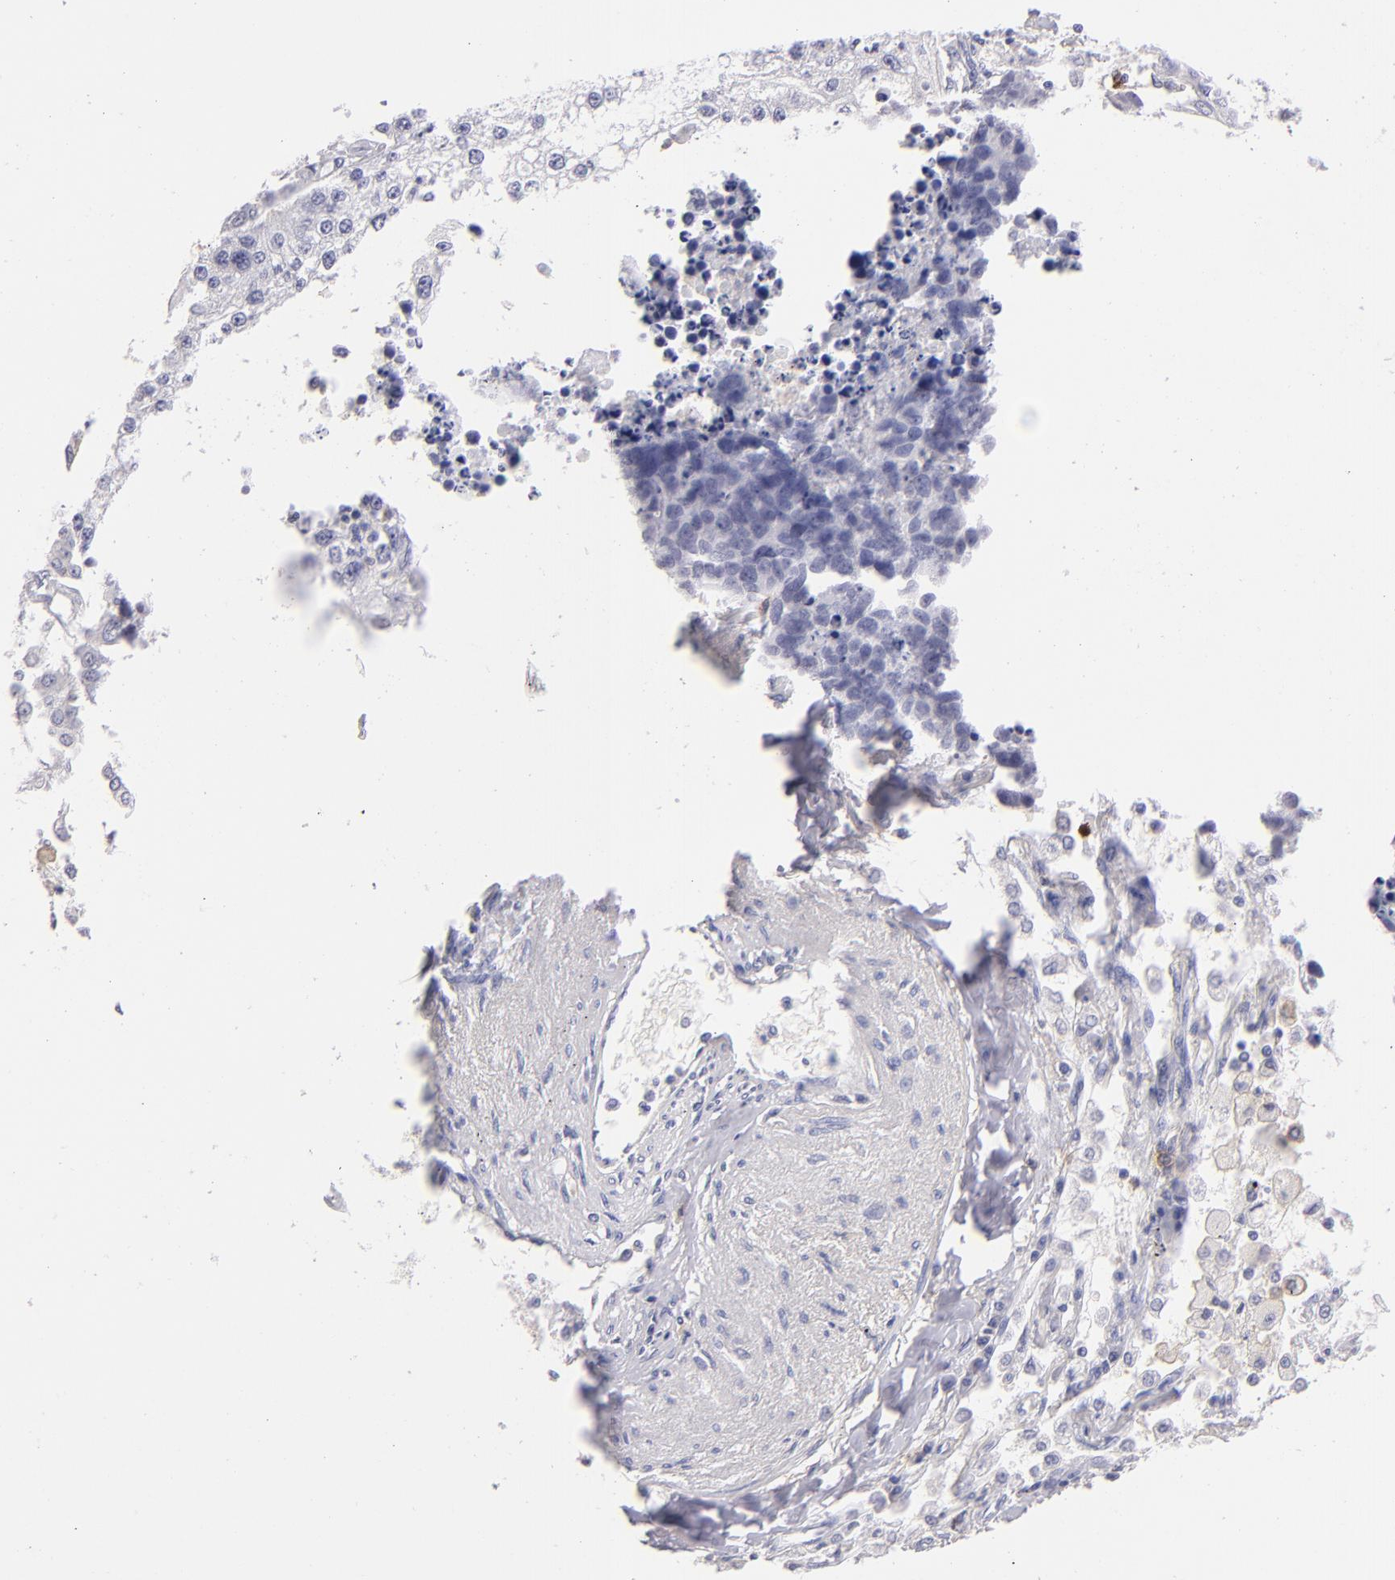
{"staining": {"intensity": "negative", "quantity": "none", "location": "none"}, "tissue": "lung cancer", "cell_type": "Tumor cells", "image_type": "cancer", "snomed": [{"axis": "morphology", "description": "Squamous cell carcinoma, NOS"}, {"axis": "topography", "description": "Lung"}], "caption": "Immunohistochemistry (IHC) histopathology image of neoplastic tissue: lung cancer (squamous cell carcinoma) stained with DAB (3,3'-diaminobenzidine) exhibits no significant protein positivity in tumor cells.", "gene": "IL2RA", "patient": {"sex": "male", "age": 75}}